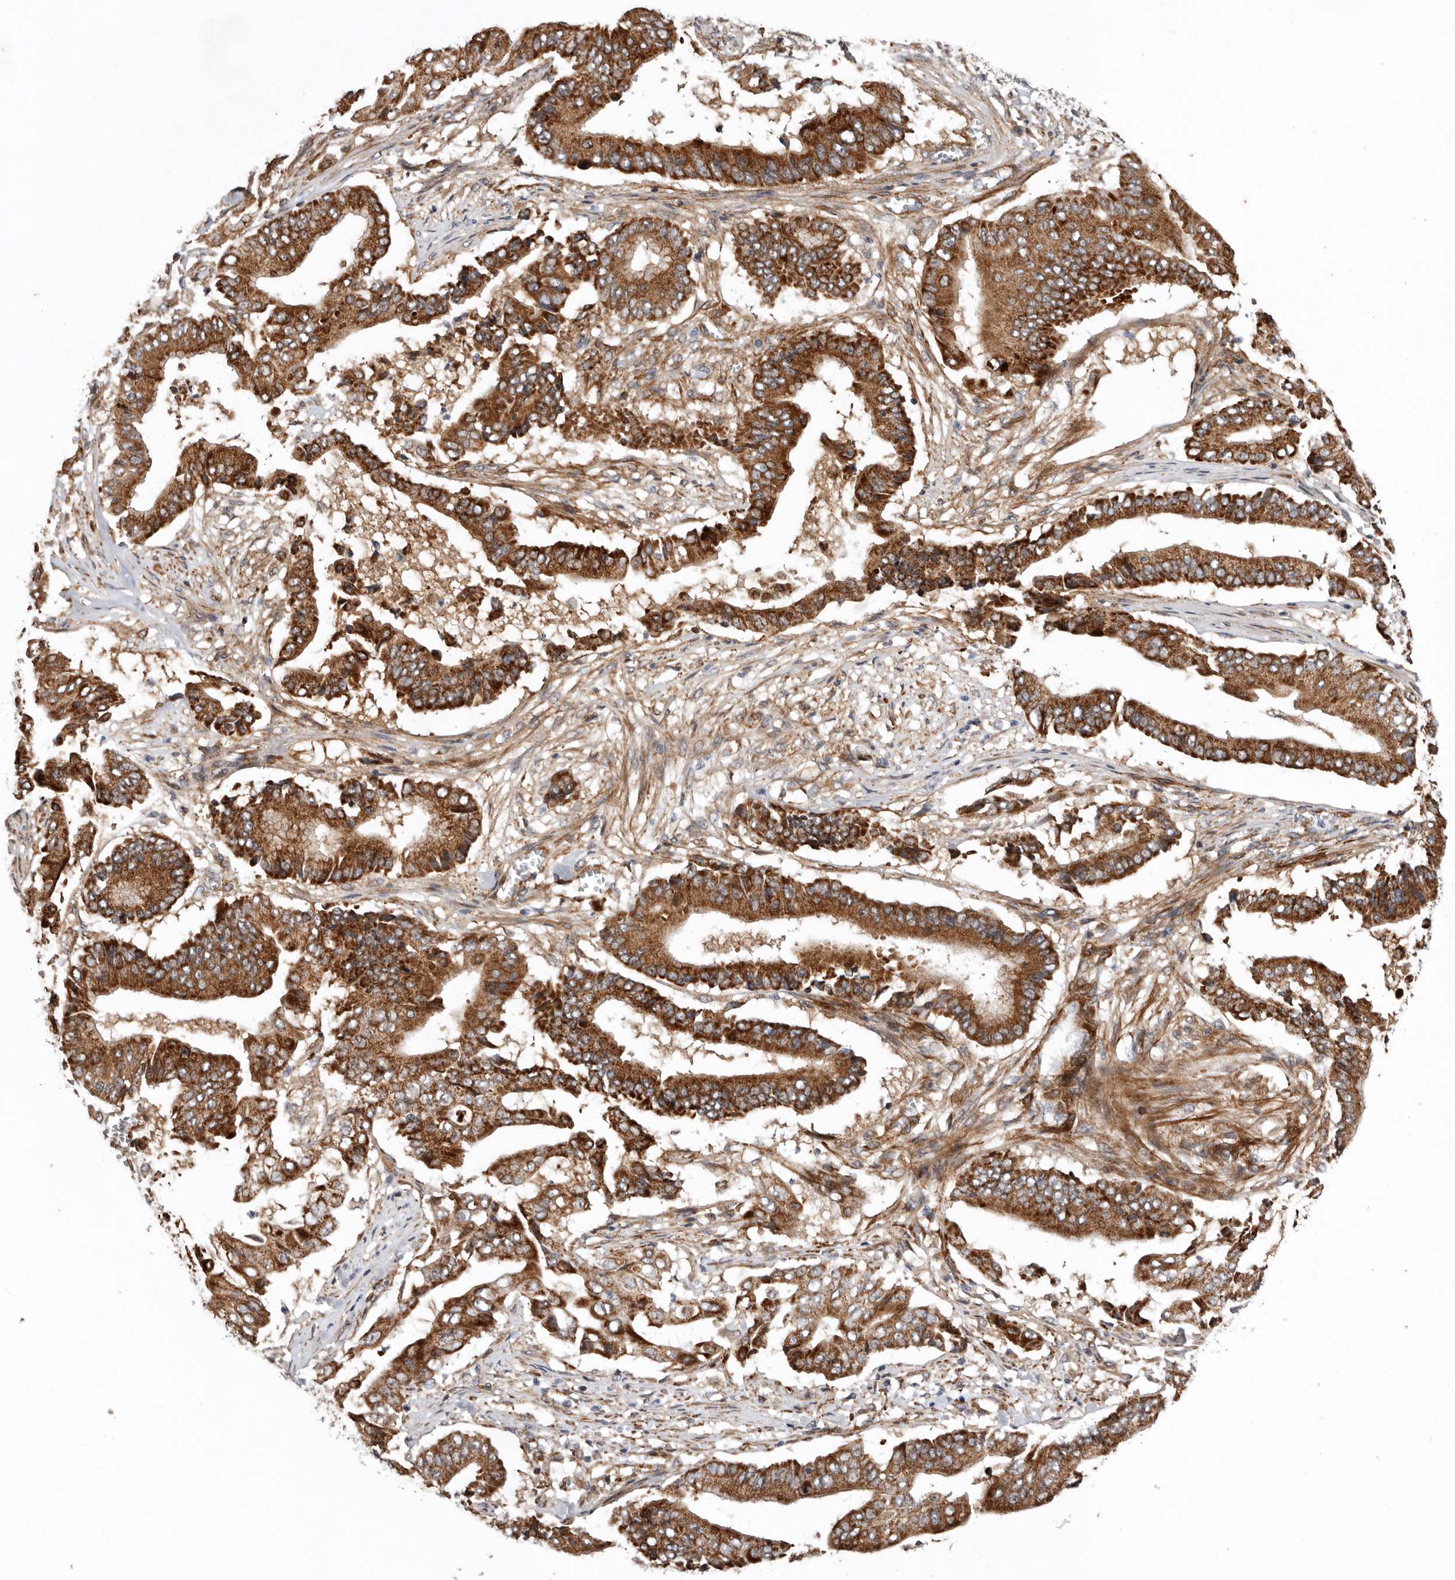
{"staining": {"intensity": "strong", "quantity": ">75%", "location": "cytoplasmic/membranous"}, "tissue": "pancreatic cancer", "cell_type": "Tumor cells", "image_type": "cancer", "snomed": [{"axis": "morphology", "description": "Adenocarcinoma, NOS"}, {"axis": "topography", "description": "Pancreas"}], "caption": "Tumor cells demonstrate high levels of strong cytoplasmic/membranous positivity in approximately >75% of cells in adenocarcinoma (pancreatic).", "gene": "PROKR1", "patient": {"sex": "female", "age": 77}}